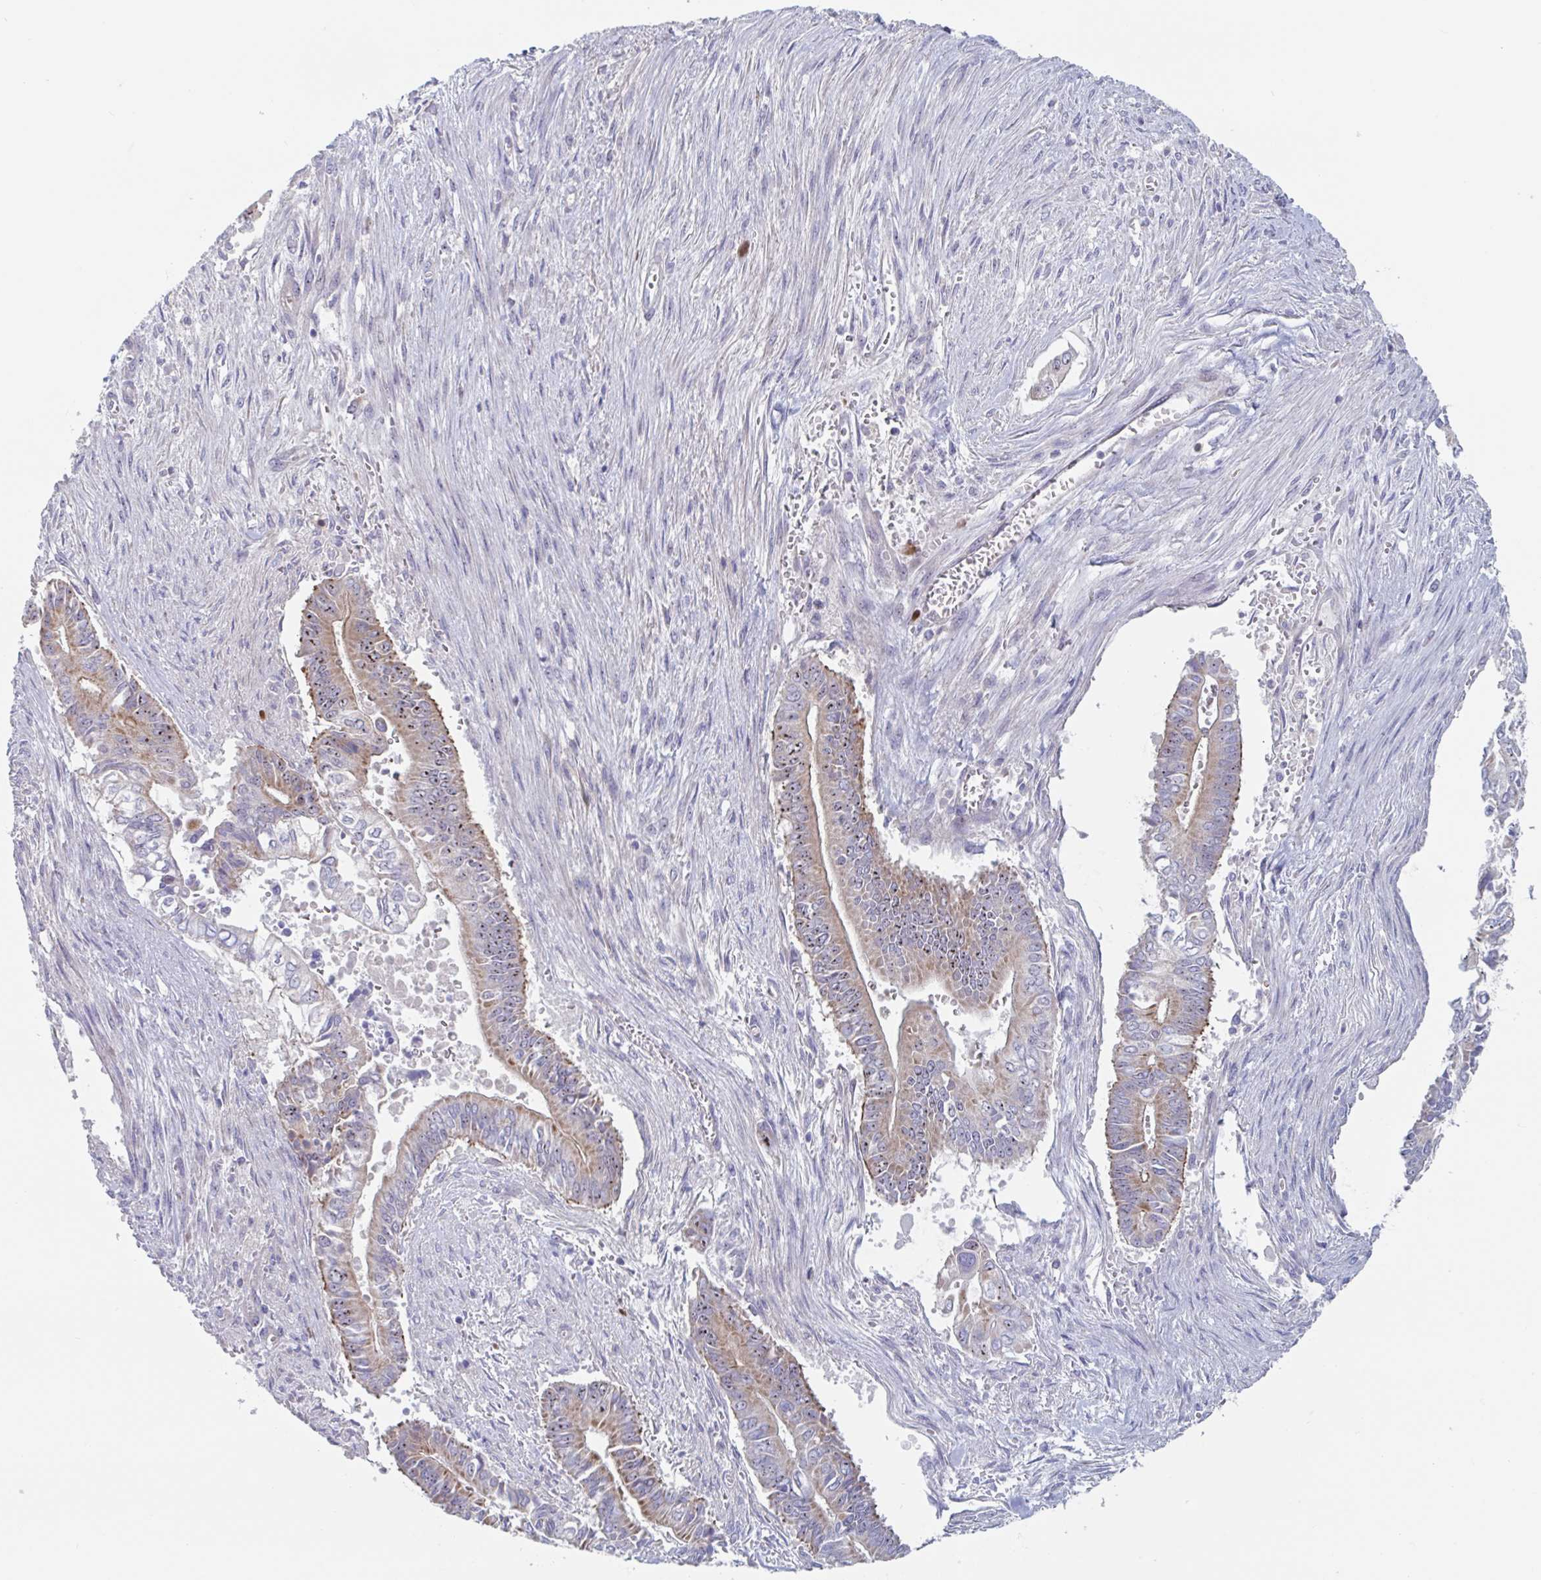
{"staining": {"intensity": "moderate", "quantity": "25%-75%", "location": "cytoplasmic/membranous,nuclear"}, "tissue": "pancreatic cancer", "cell_type": "Tumor cells", "image_type": "cancer", "snomed": [{"axis": "morphology", "description": "Adenocarcinoma, NOS"}, {"axis": "topography", "description": "Pancreas"}], "caption": "Protein expression analysis of human pancreatic cancer (adenocarcinoma) reveals moderate cytoplasmic/membranous and nuclear staining in approximately 25%-75% of tumor cells. (brown staining indicates protein expression, while blue staining denotes nuclei).", "gene": "MRPL53", "patient": {"sex": "male", "age": 68}}